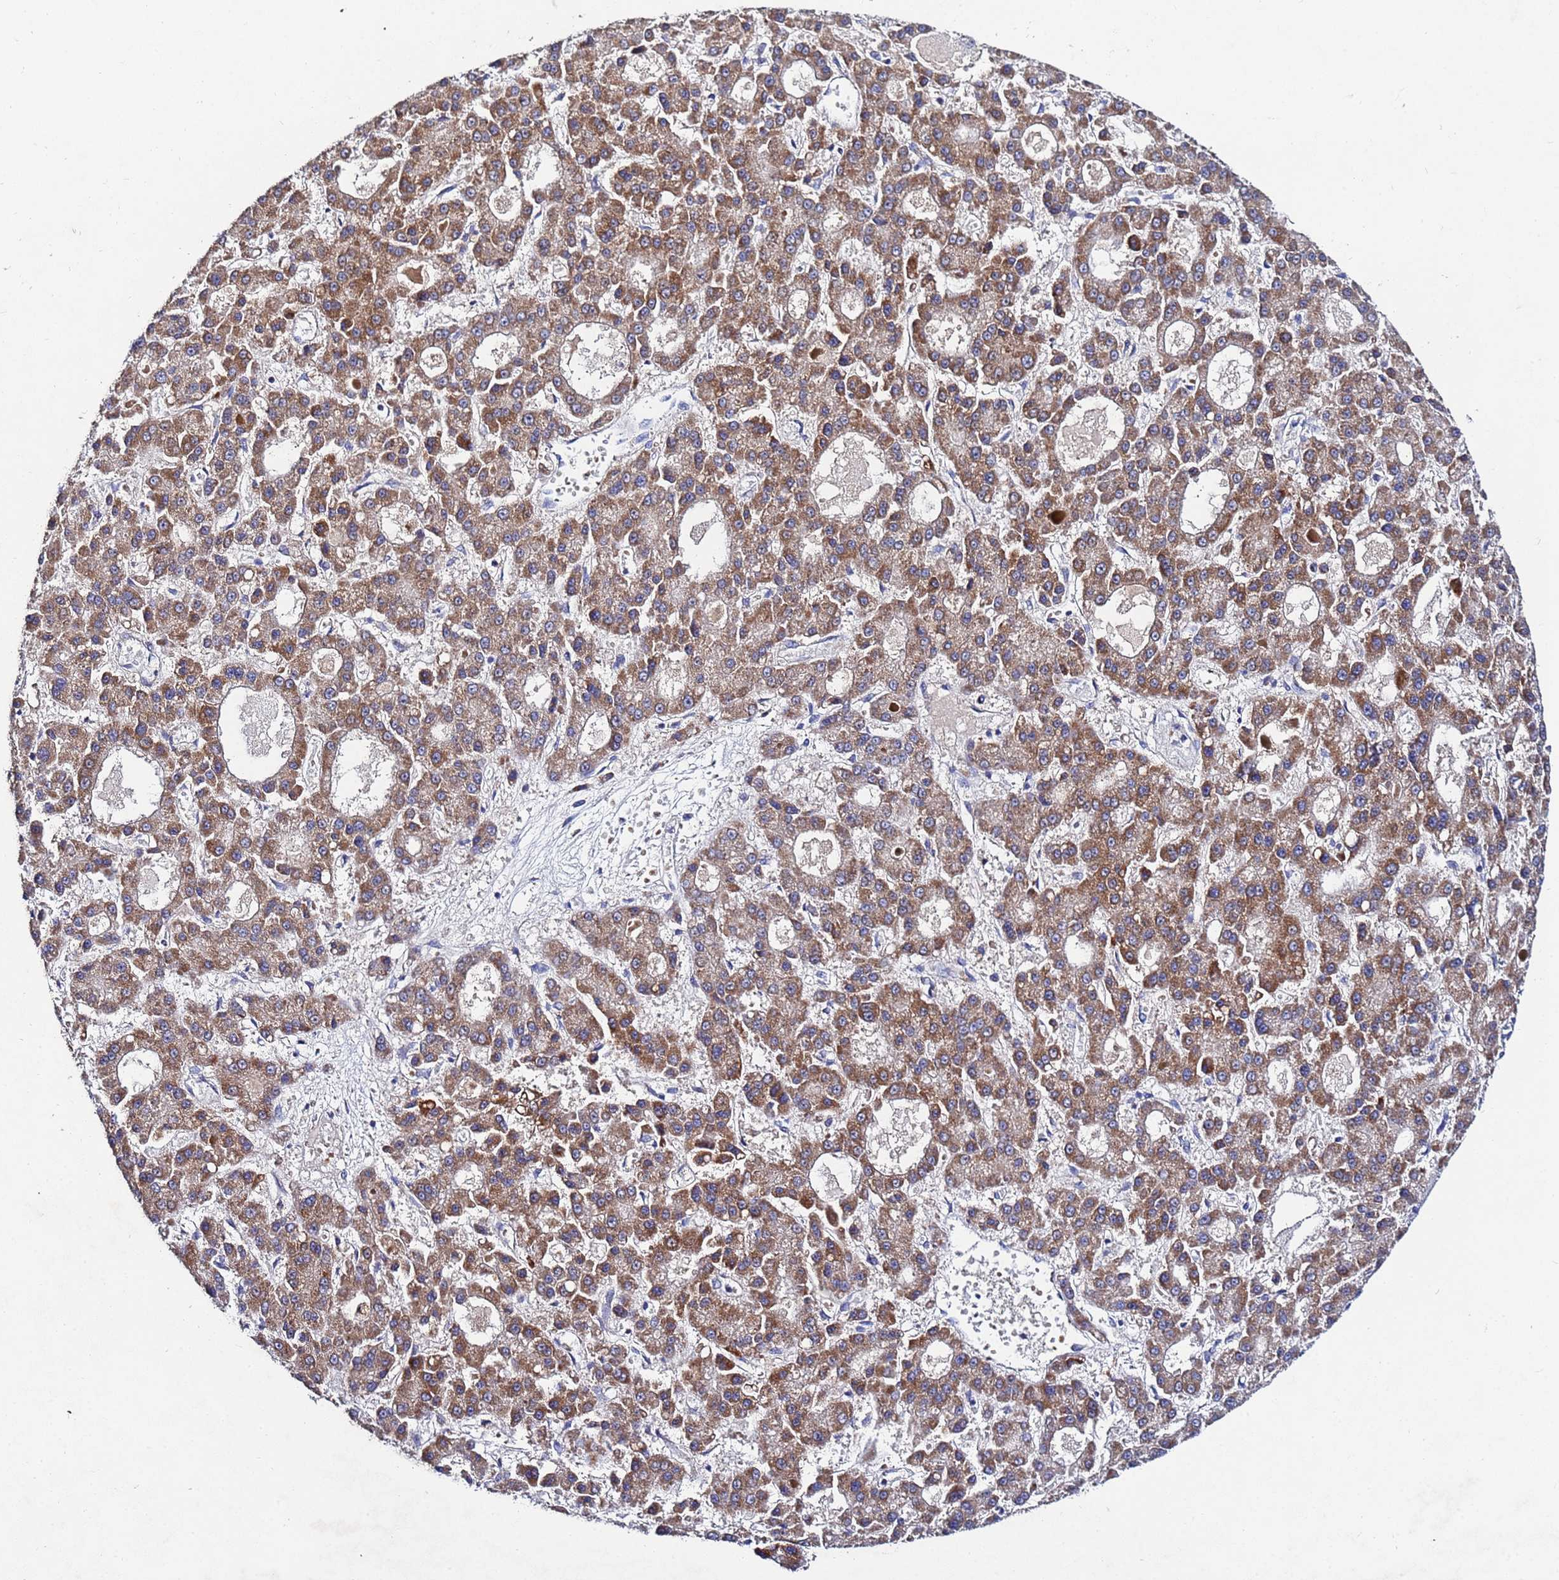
{"staining": {"intensity": "moderate", "quantity": ">75%", "location": "cytoplasmic/membranous"}, "tissue": "liver cancer", "cell_type": "Tumor cells", "image_type": "cancer", "snomed": [{"axis": "morphology", "description": "Carcinoma, Hepatocellular, NOS"}, {"axis": "topography", "description": "Liver"}], "caption": "The photomicrograph exhibits a brown stain indicating the presence of a protein in the cytoplasmic/membranous of tumor cells in liver cancer (hepatocellular carcinoma).", "gene": "FAHD2A", "patient": {"sex": "male", "age": 70}}